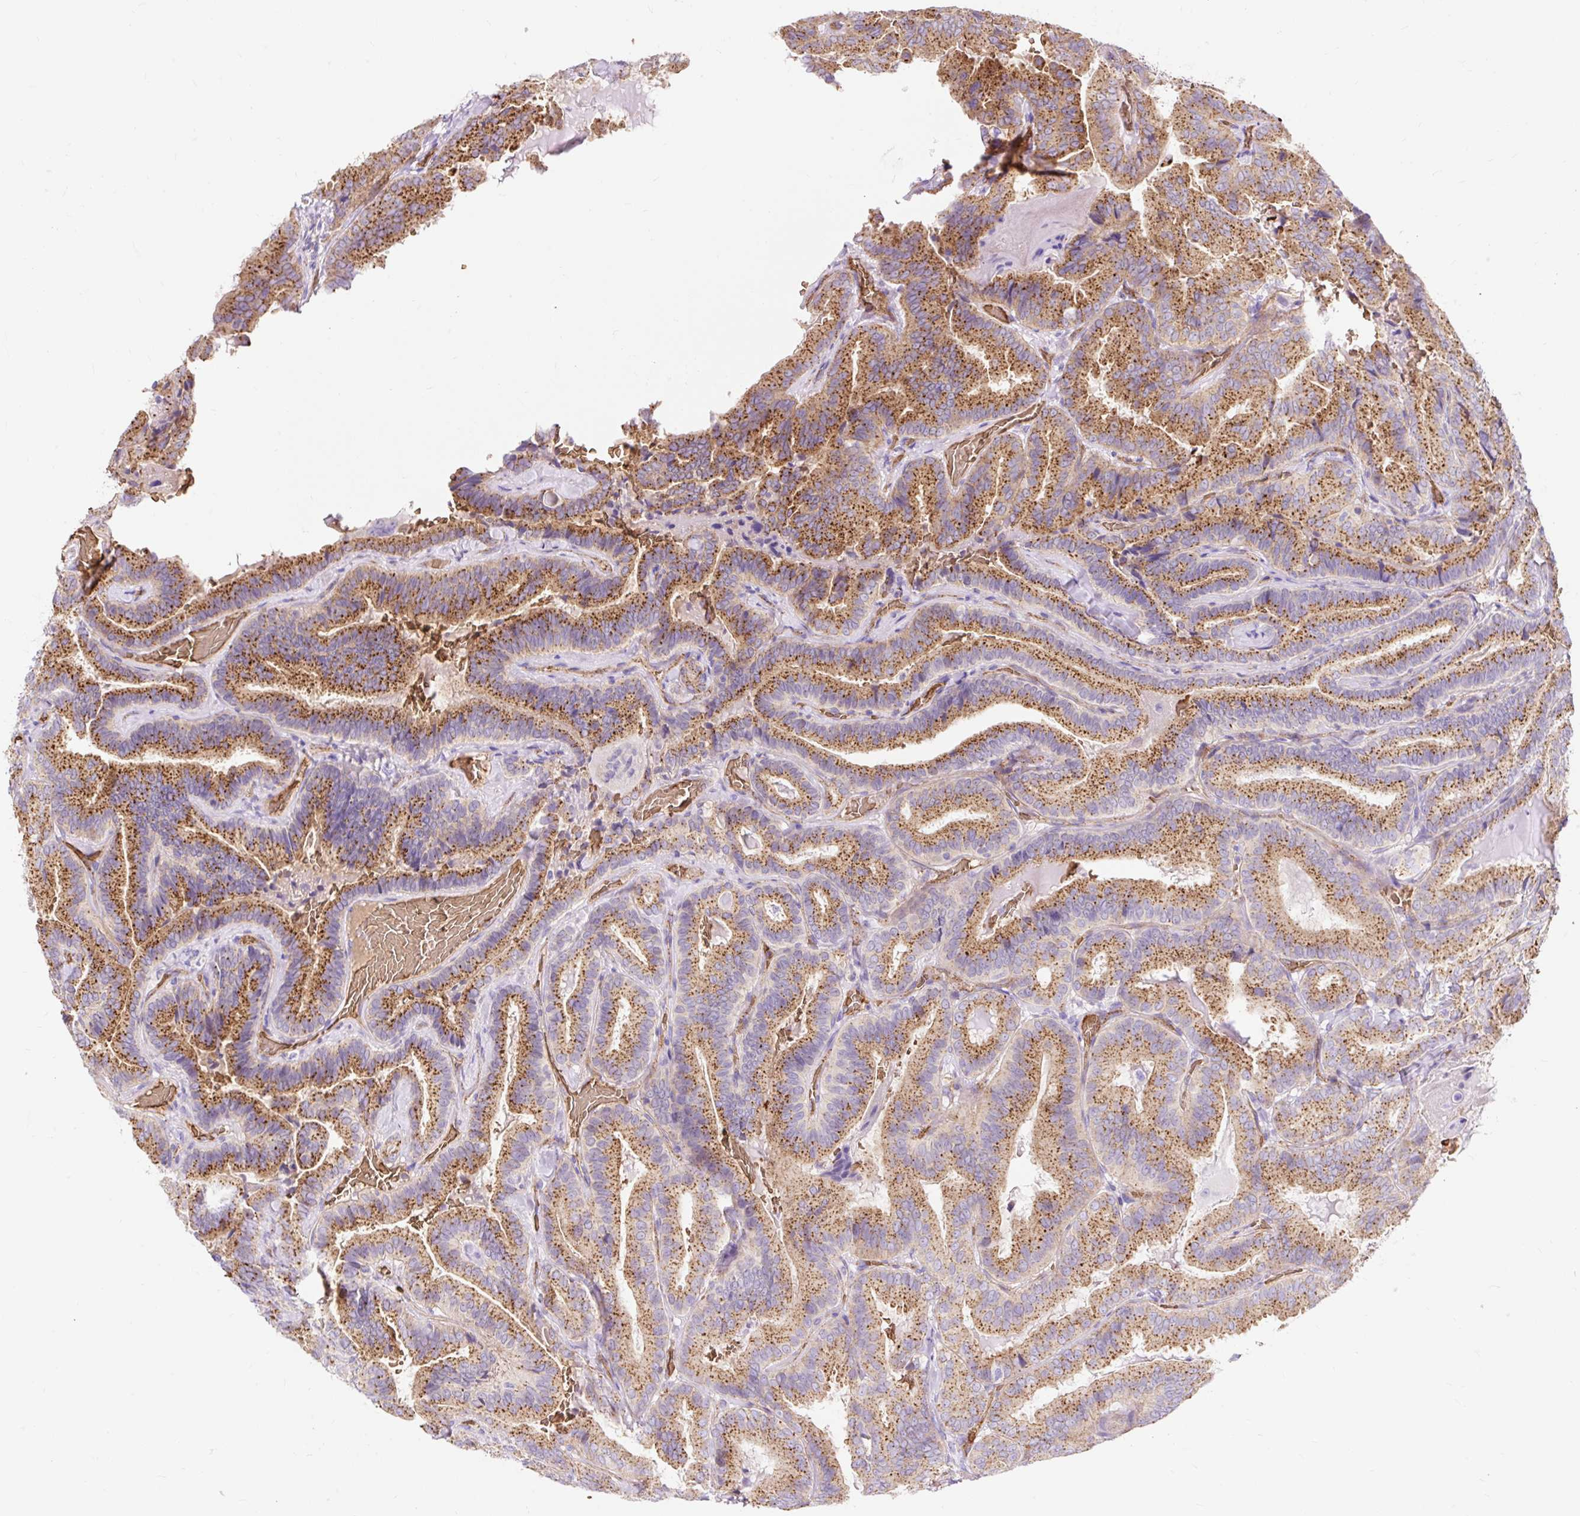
{"staining": {"intensity": "strong", "quantity": ">75%", "location": "cytoplasmic/membranous"}, "tissue": "thyroid cancer", "cell_type": "Tumor cells", "image_type": "cancer", "snomed": [{"axis": "morphology", "description": "Papillary adenocarcinoma, NOS"}, {"axis": "topography", "description": "Thyroid gland"}], "caption": "Protein expression analysis of human thyroid cancer reveals strong cytoplasmic/membranous staining in about >75% of tumor cells.", "gene": "HIP1R", "patient": {"sex": "male", "age": 61}}